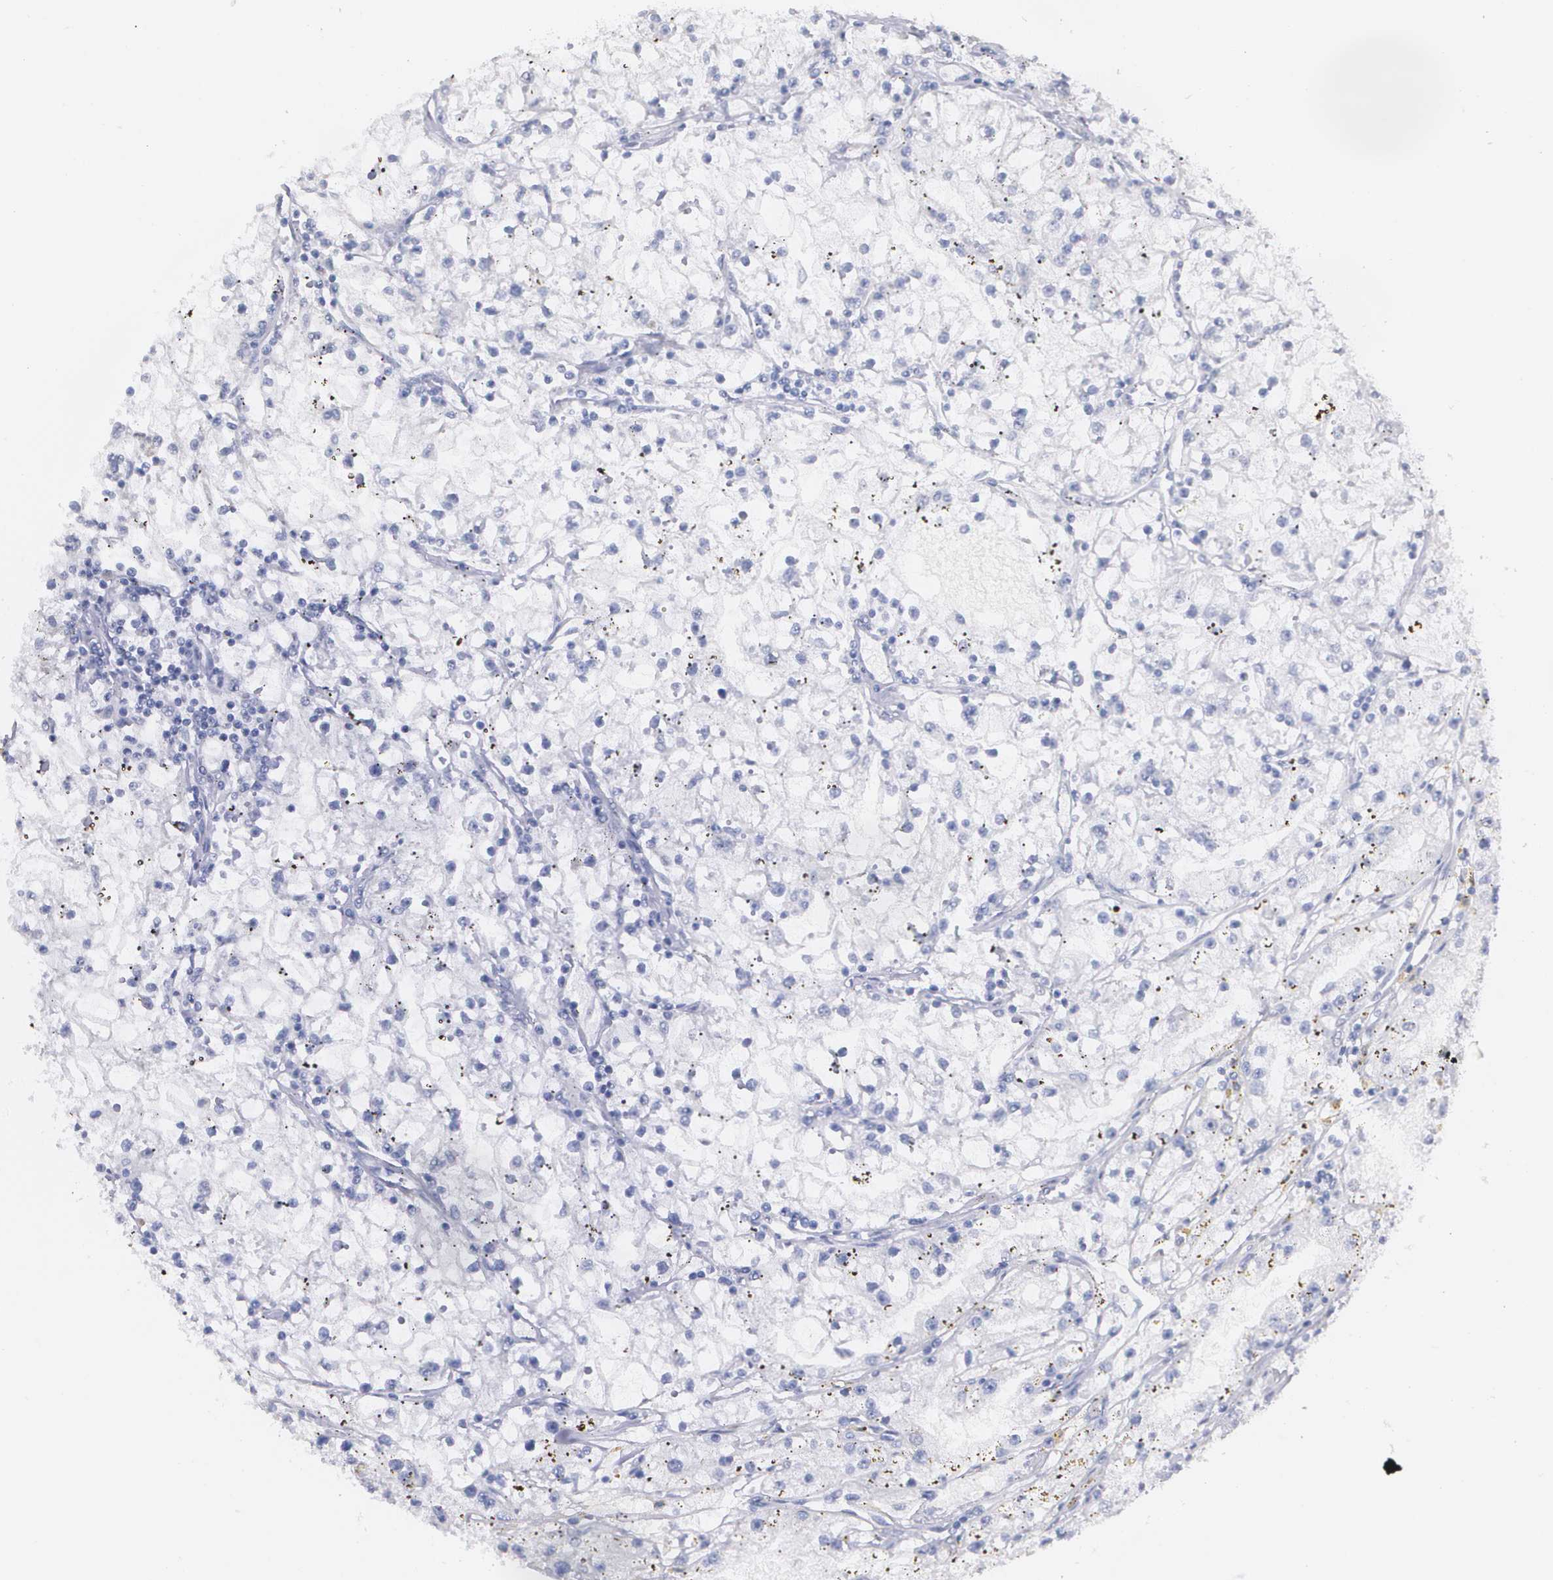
{"staining": {"intensity": "negative", "quantity": "none", "location": "none"}, "tissue": "renal cancer", "cell_type": "Tumor cells", "image_type": "cancer", "snomed": [{"axis": "morphology", "description": "Adenocarcinoma, NOS"}, {"axis": "topography", "description": "Kidney"}], "caption": "Tumor cells show no significant staining in renal adenocarcinoma. Nuclei are stained in blue.", "gene": "AMBP", "patient": {"sex": "male", "age": 56}}